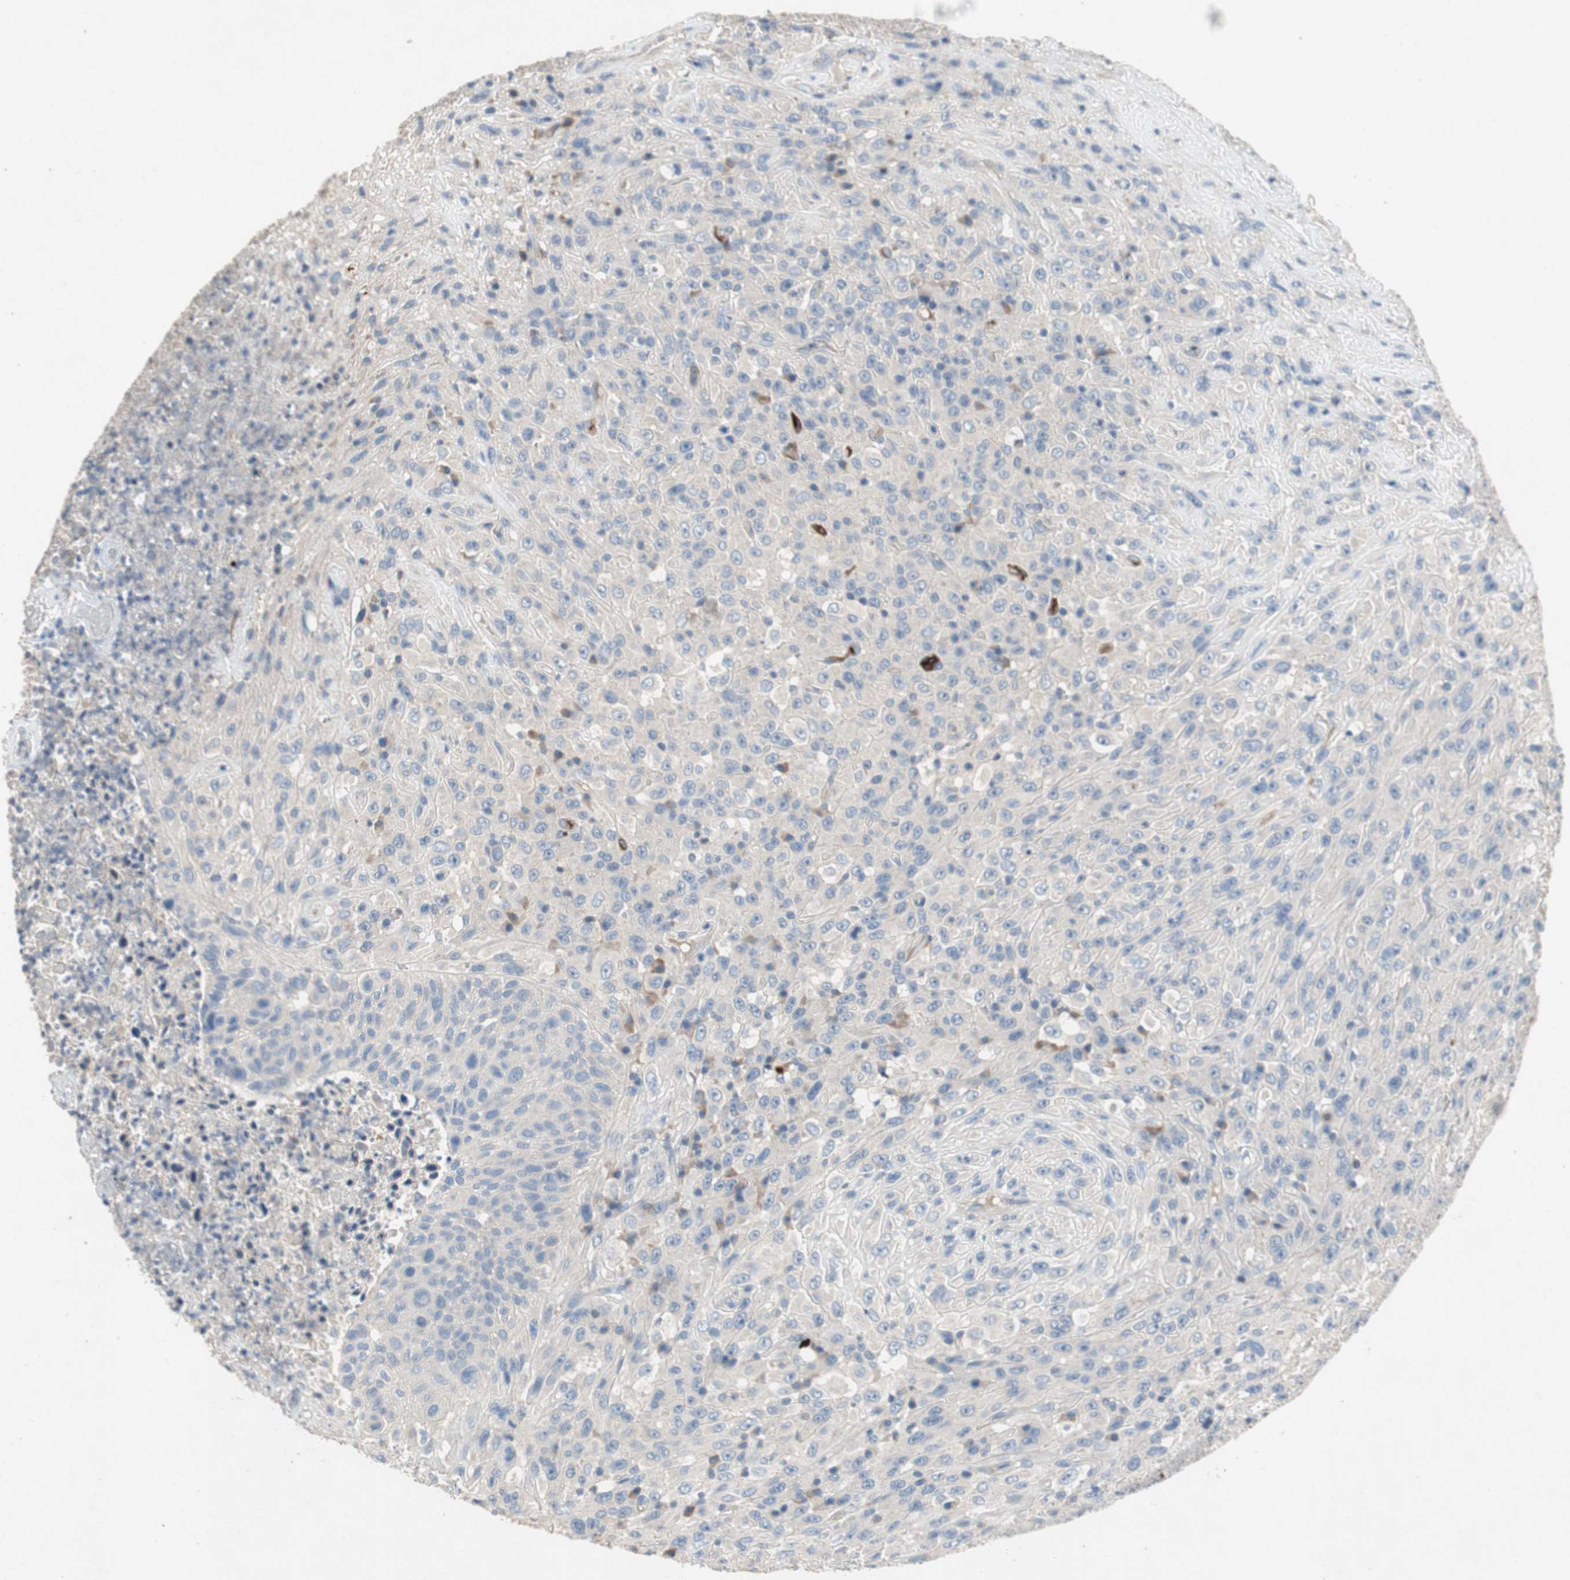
{"staining": {"intensity": "negative", "quantity": "none", "location": "none"}, "tissue": "urothelial cancer", "cell_type": "Tumor cells", "image_type": "cancer", "snomed": [{"axis": "morphology", "description": "Urothelial carcinoma, High grade"}, {"axis": "topography", "description": "Urinary bladder"}], "caption": "Immunohistochemistry histopathology image of human urothelial carcinoma (high-grade) stained for a protein (brown), which displays no positivity in tumor cells.", "gene": "ALPL", "patient": {"sex": "male", "age": 66}}